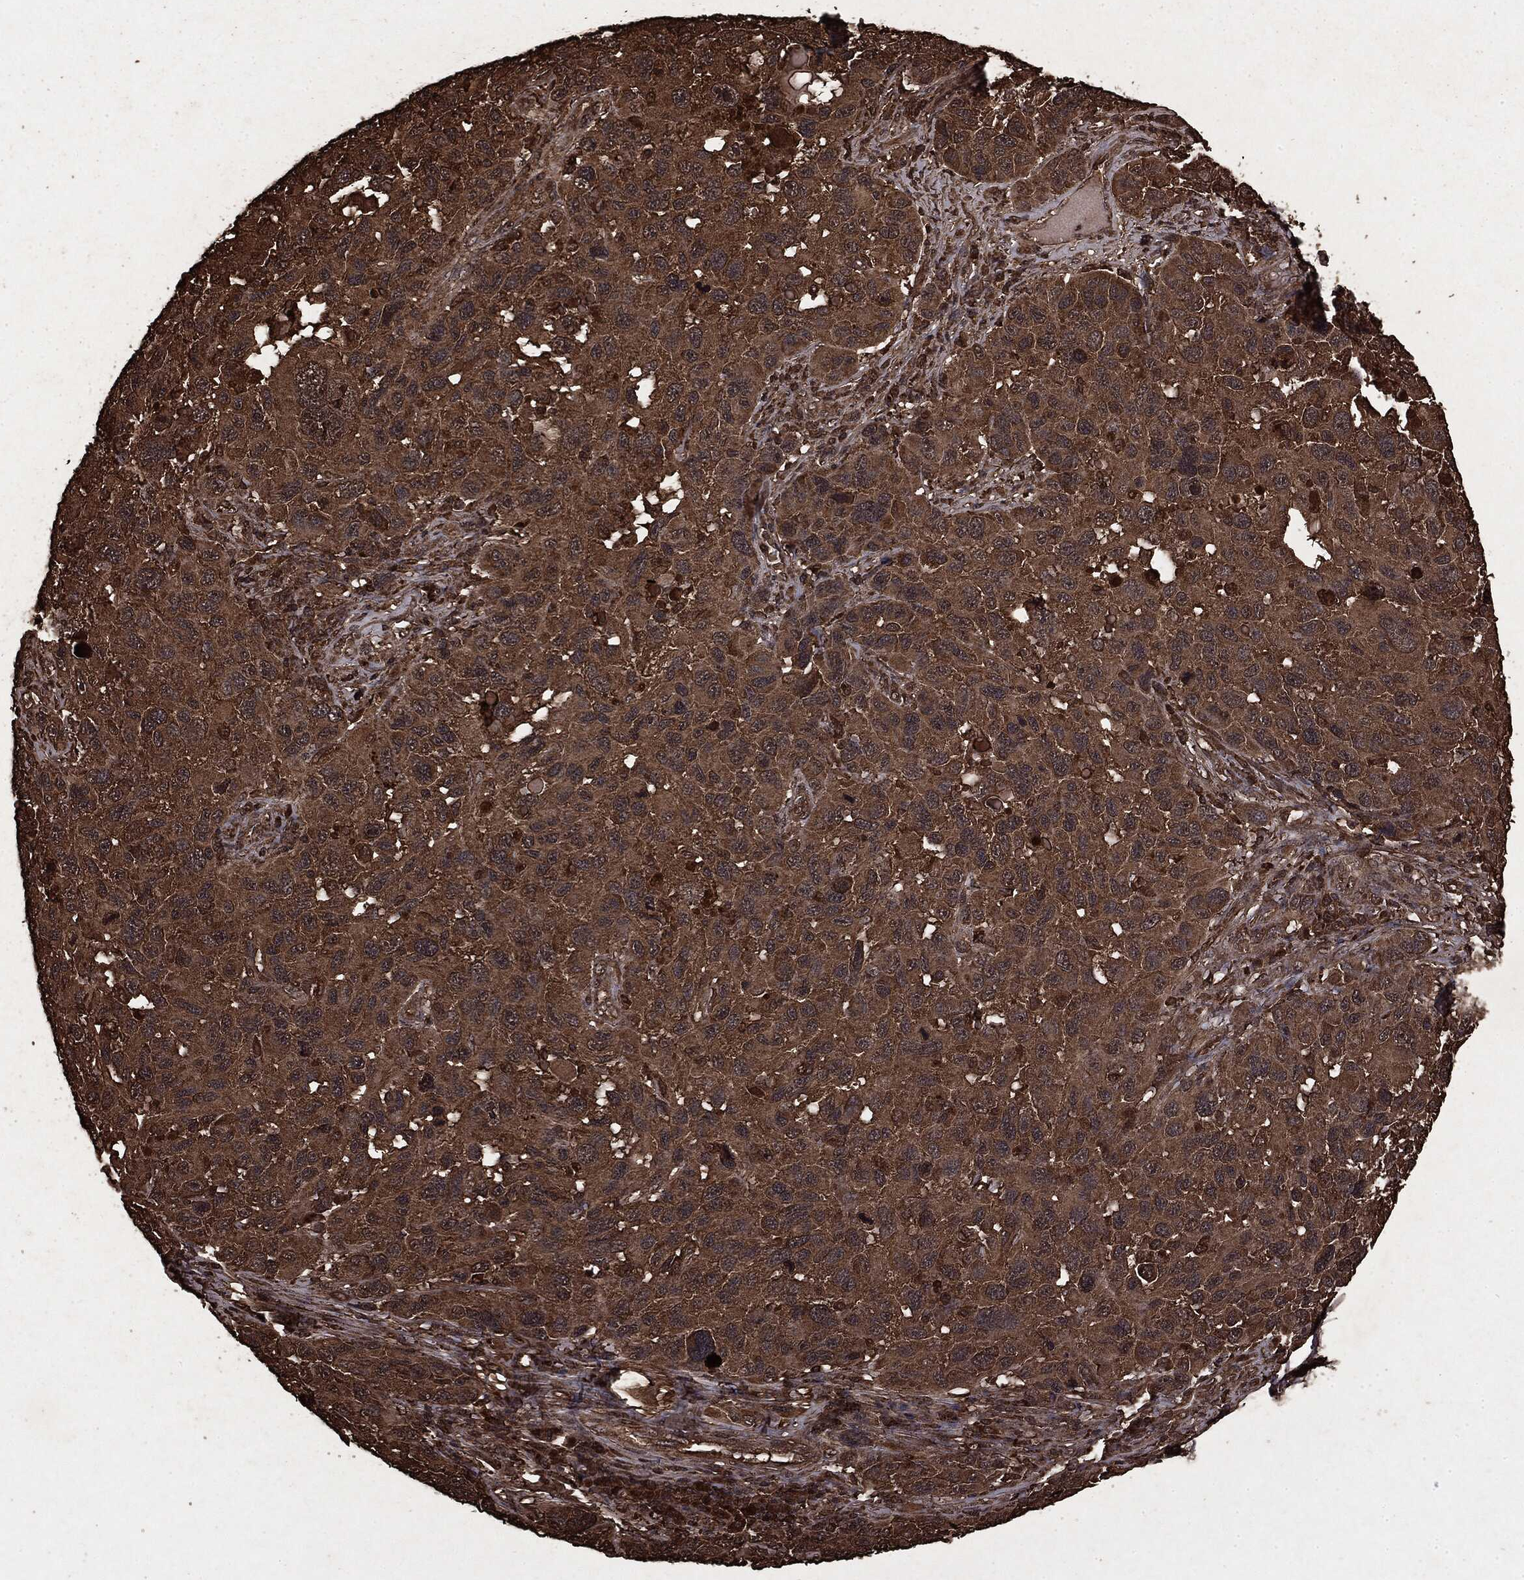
{"staining": {"intensity": "strong", "quantity": ">75%", "location": "cytoplasmic/membranous"}, "tissue": "melanoma", "cell_type": "Tumor cells", "image_type": "cancer", "snomed": [{"axis": "morphology", "description": "Malignant melanoma, NOS"}, {"axis": "topography", "description": "Skin"}], "caption": "A photomicrograph of human melanoma stained for a protein exhibits strong cytoplasmic/membranous brown staining in tumor cells.", "gene": "ARAF", "patient": {"sex": "male", "age": 53}}